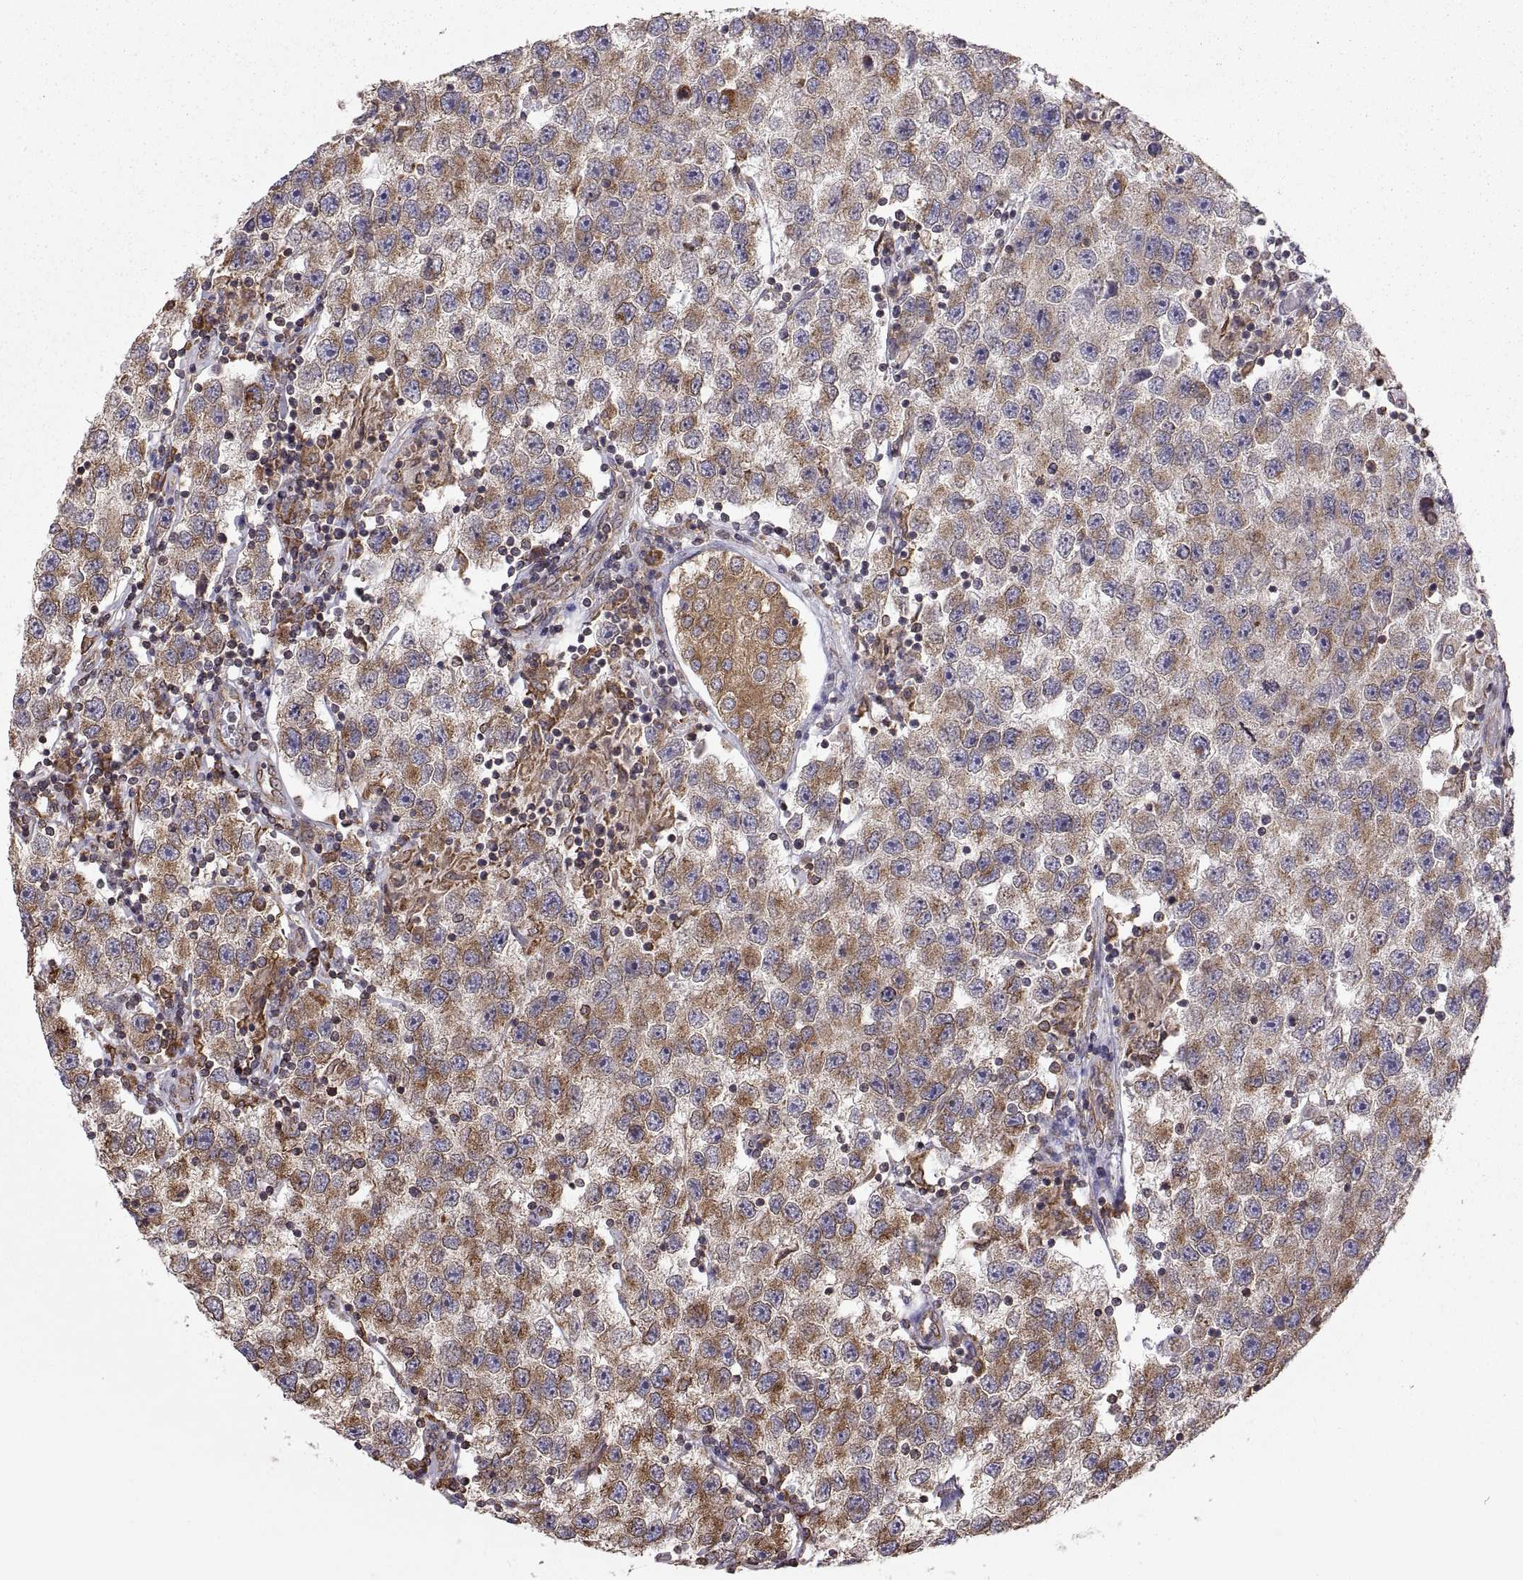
{"staining": {"intensity": "moderate", "quantity": "<25%", "location": "cytoplasmic/membranous"}, "tissue": "testis cancer", "cell_type": "Tumor cells", "image_type": "cancer", "snomed": [{"axis": "morphology", "description": "Seminoma, NOS"}, {"axis": "topography", "description": "Testis"}], "caption": "Immunohistochemistry micrograph of seminoma (testis) stained for a protein (brown), which reveals low levels of moderate cytoplasmic/membranous expression in about <25% of tumor cells.", "gene": "PDIA3", "patient": {"sex": "male", "age": 26}}